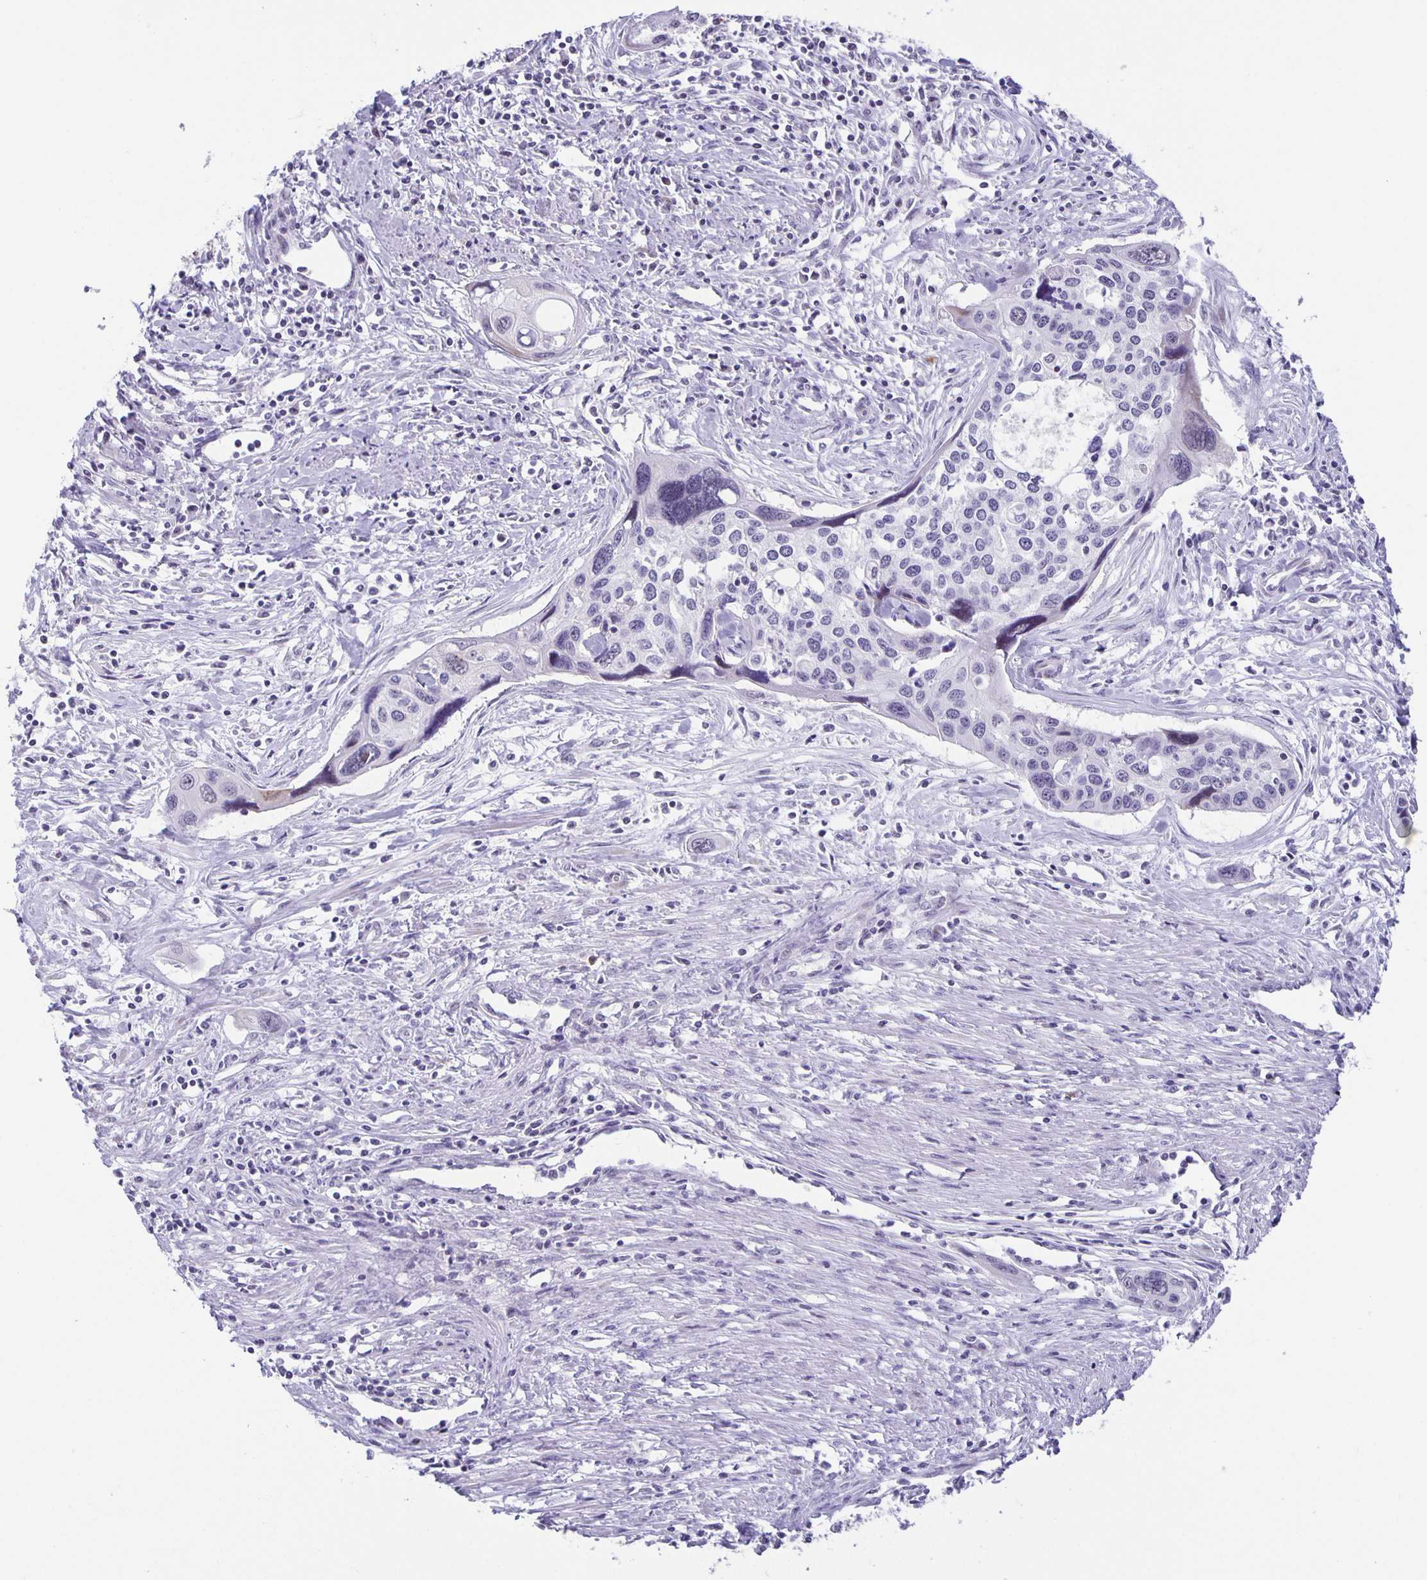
{"staining": {"intensity": "negative", "quantity": "none", "location": "none"}, "tissue": "cervical cancer", "cell_type": "Tumor cells", "image_type": "cancer", "snomed": [{"axis": "morphology", "description": "Squamous cell carcinoma, NOS"}, {"axis": "topography", "description": "Cervix"}], "caption": "A micrograph of human squamous cell carcinoma (cervical) is negative for staining in tumor cells. (DAB immunohistochemistry (IHC) visualized using brightfield microscopy, high magnification).", "gene": "PHRF1", "patient": {"sex": "female", "age": 31}}